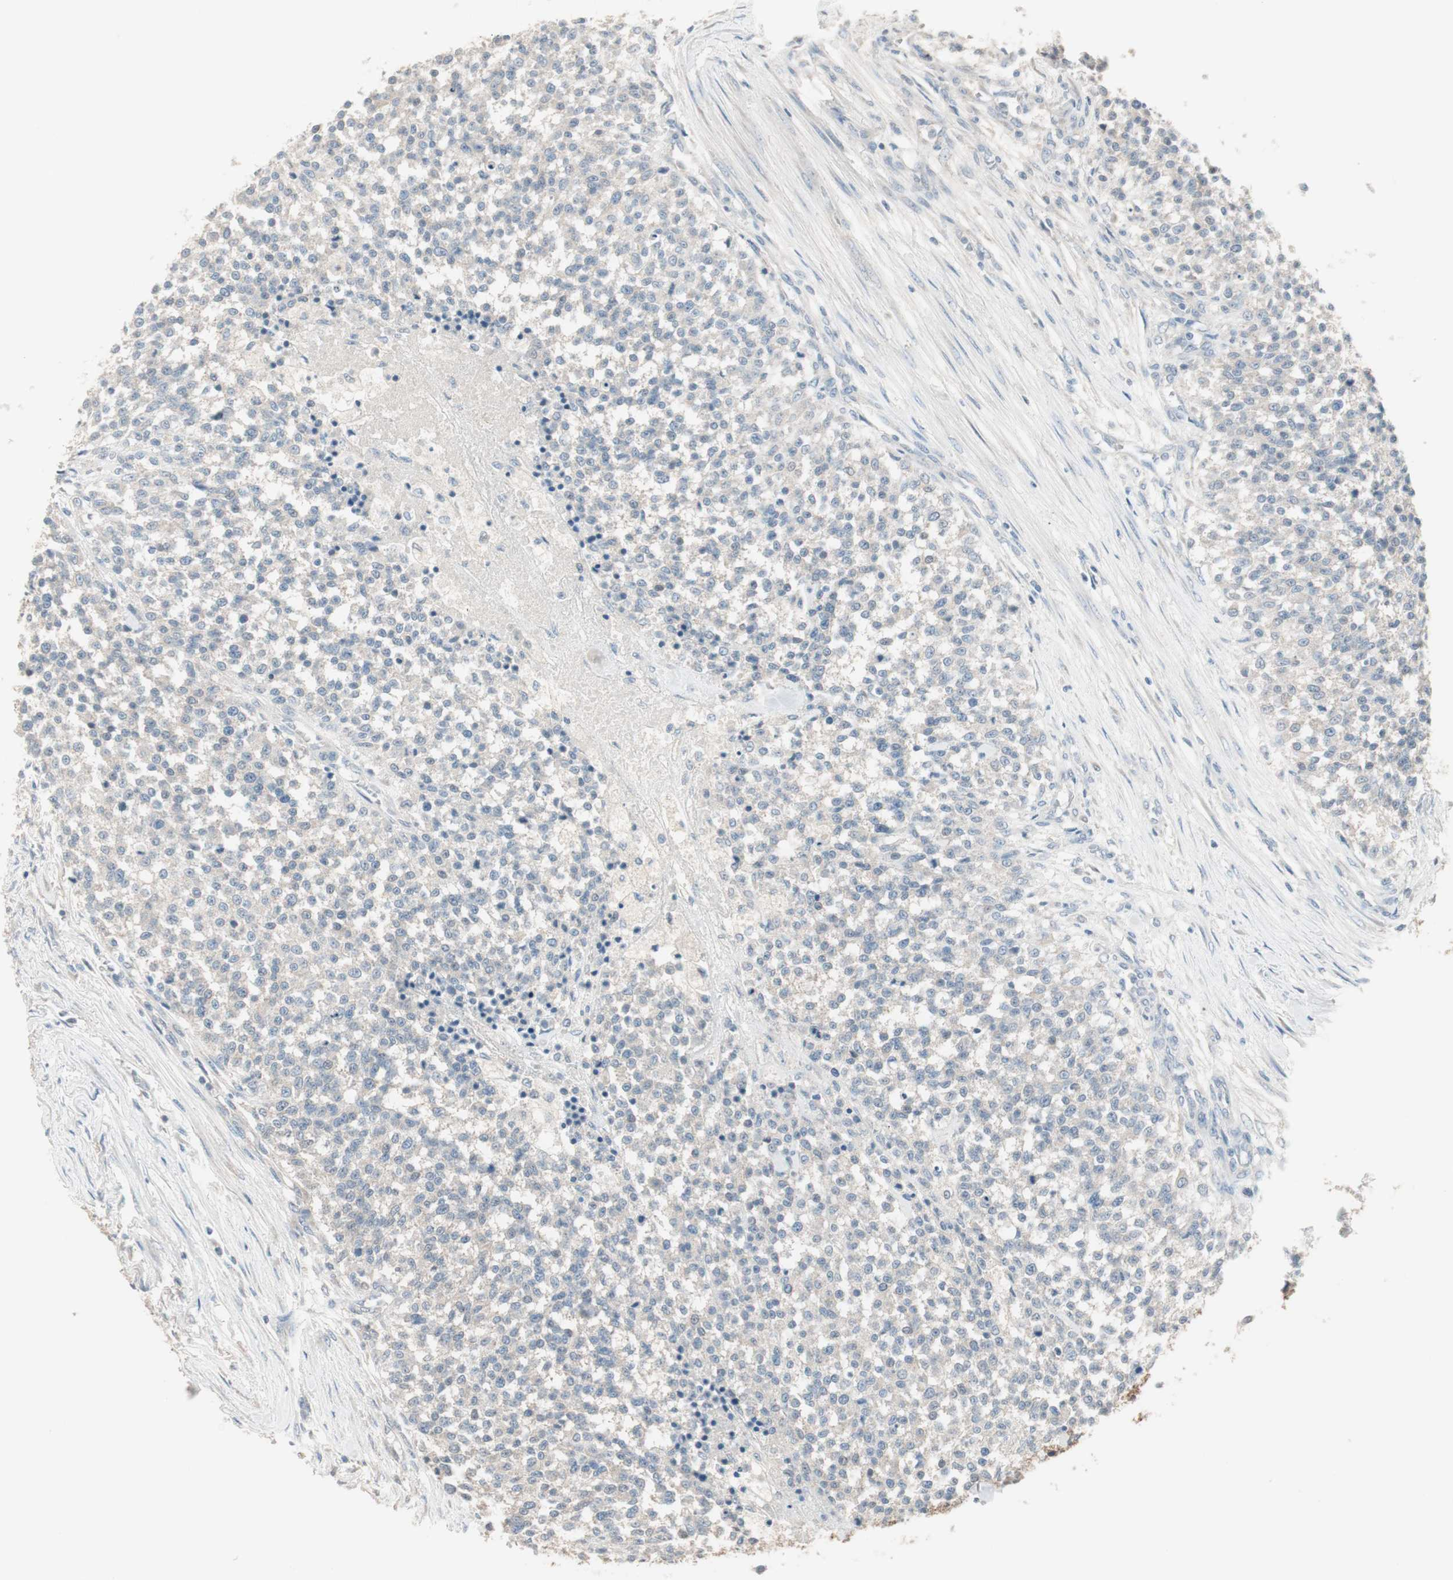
{"staining": {"intensity": "negative", "quantity": "none", "location": "none"}, "tissue": "testis cancer", "cell_type": "Tumor cells", "image_type": "cancer", "snomed": [{"axis": "morphology", "description": "Seminoma, NOS"}, {"axis": "topography", "description": "Testis"}], "caption": "There is no significant positivity in tumor cells of seminoma (testis).", "gene": "KHK", "patient": {"sex": "male", "age": 59}}